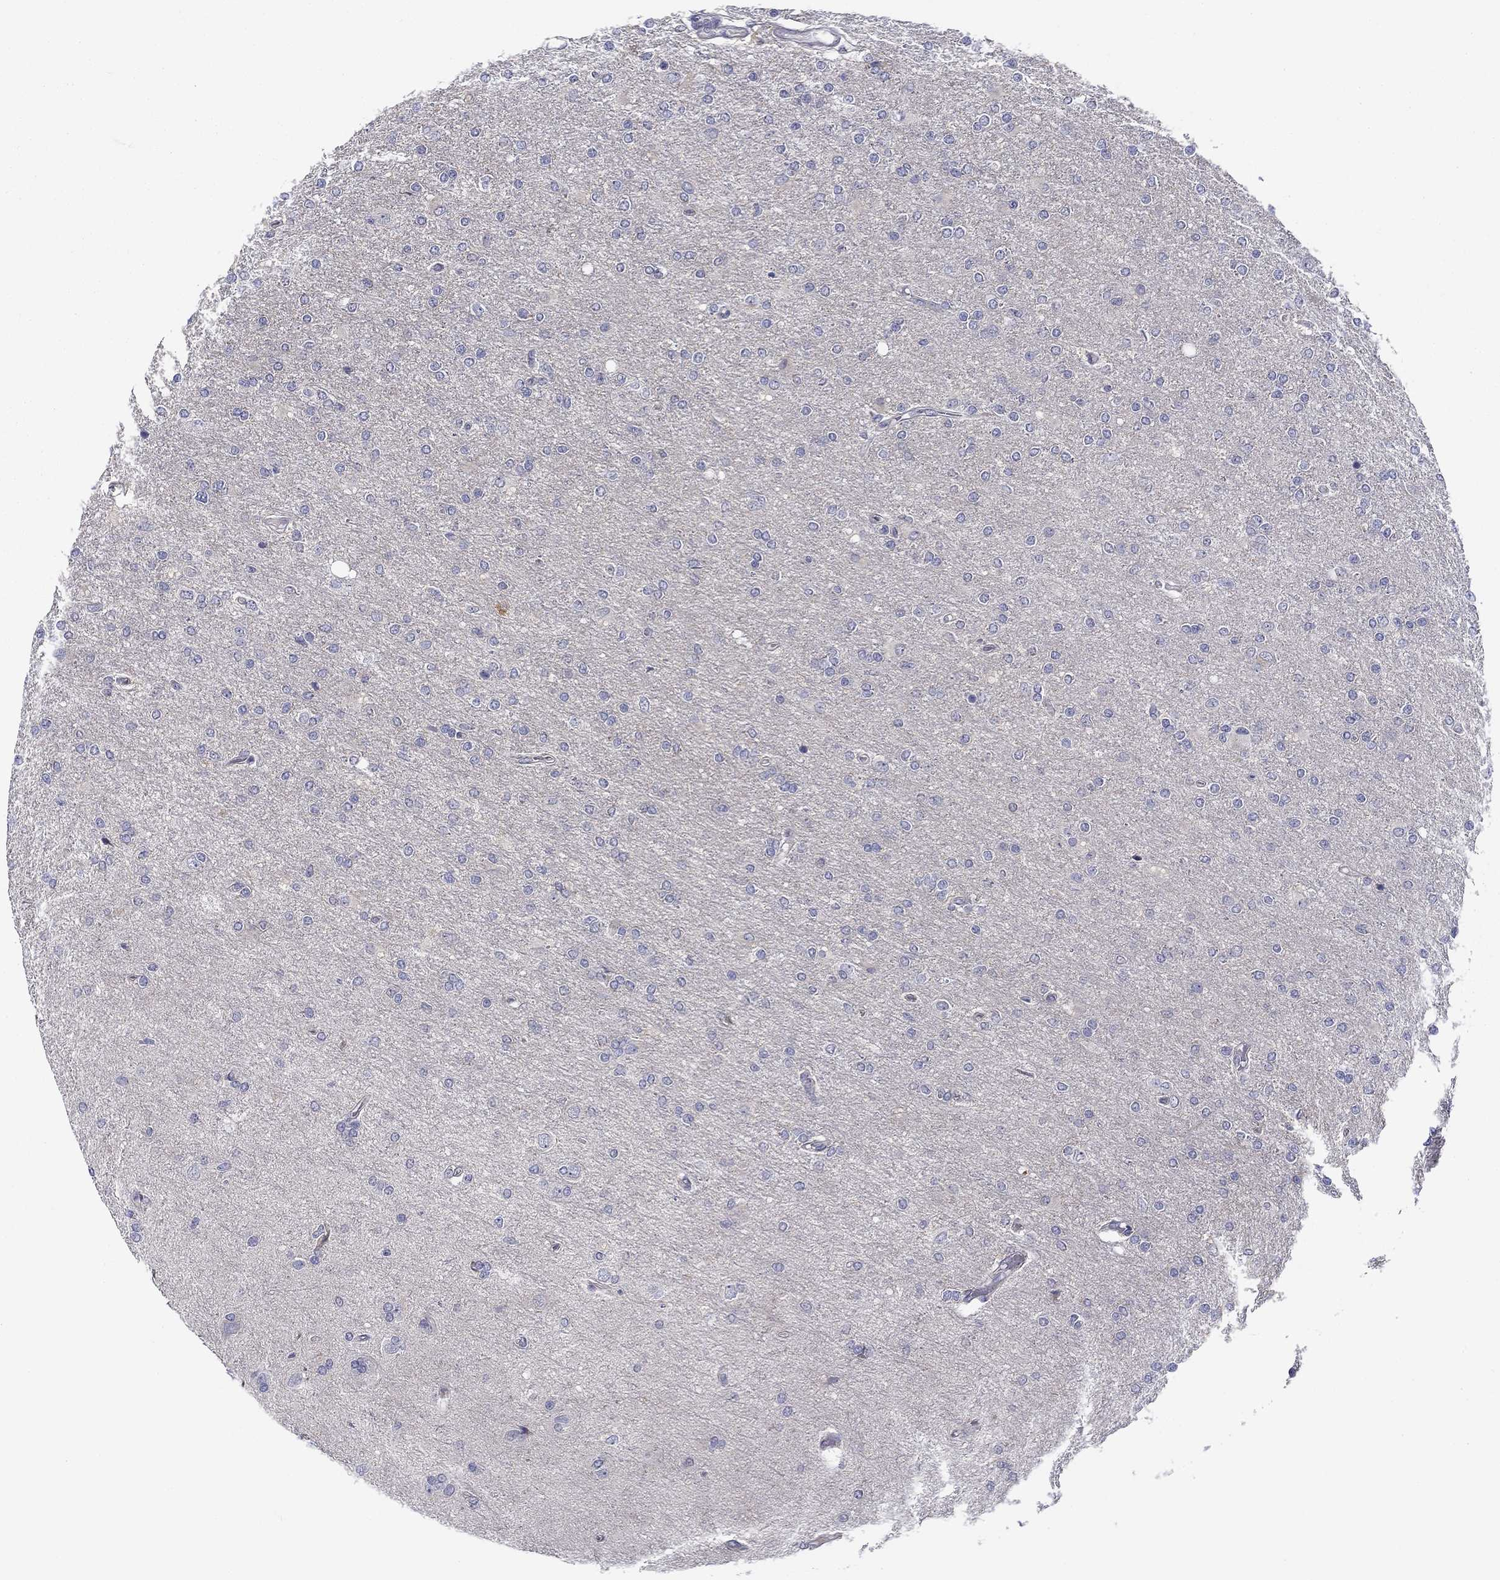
{"staining": {"intensity": "negative", "quantity": "none", "location": "none"}, "tissue": "glioma", "cell_type": "Tumor cells", "image_type": "cancer", "snomed": [{"axis": "morphology", "description": "Glioma, malignant, High grade"}, {"axis": "topography", "description": "Cerebral cortex"}], "caption": "The immunohistochemistry (IHC) micrograph has no significant staining in tumor cells of glioma tissue.", "gene": "SPATA7", "patient": {"sex": "male", "age": 70}}